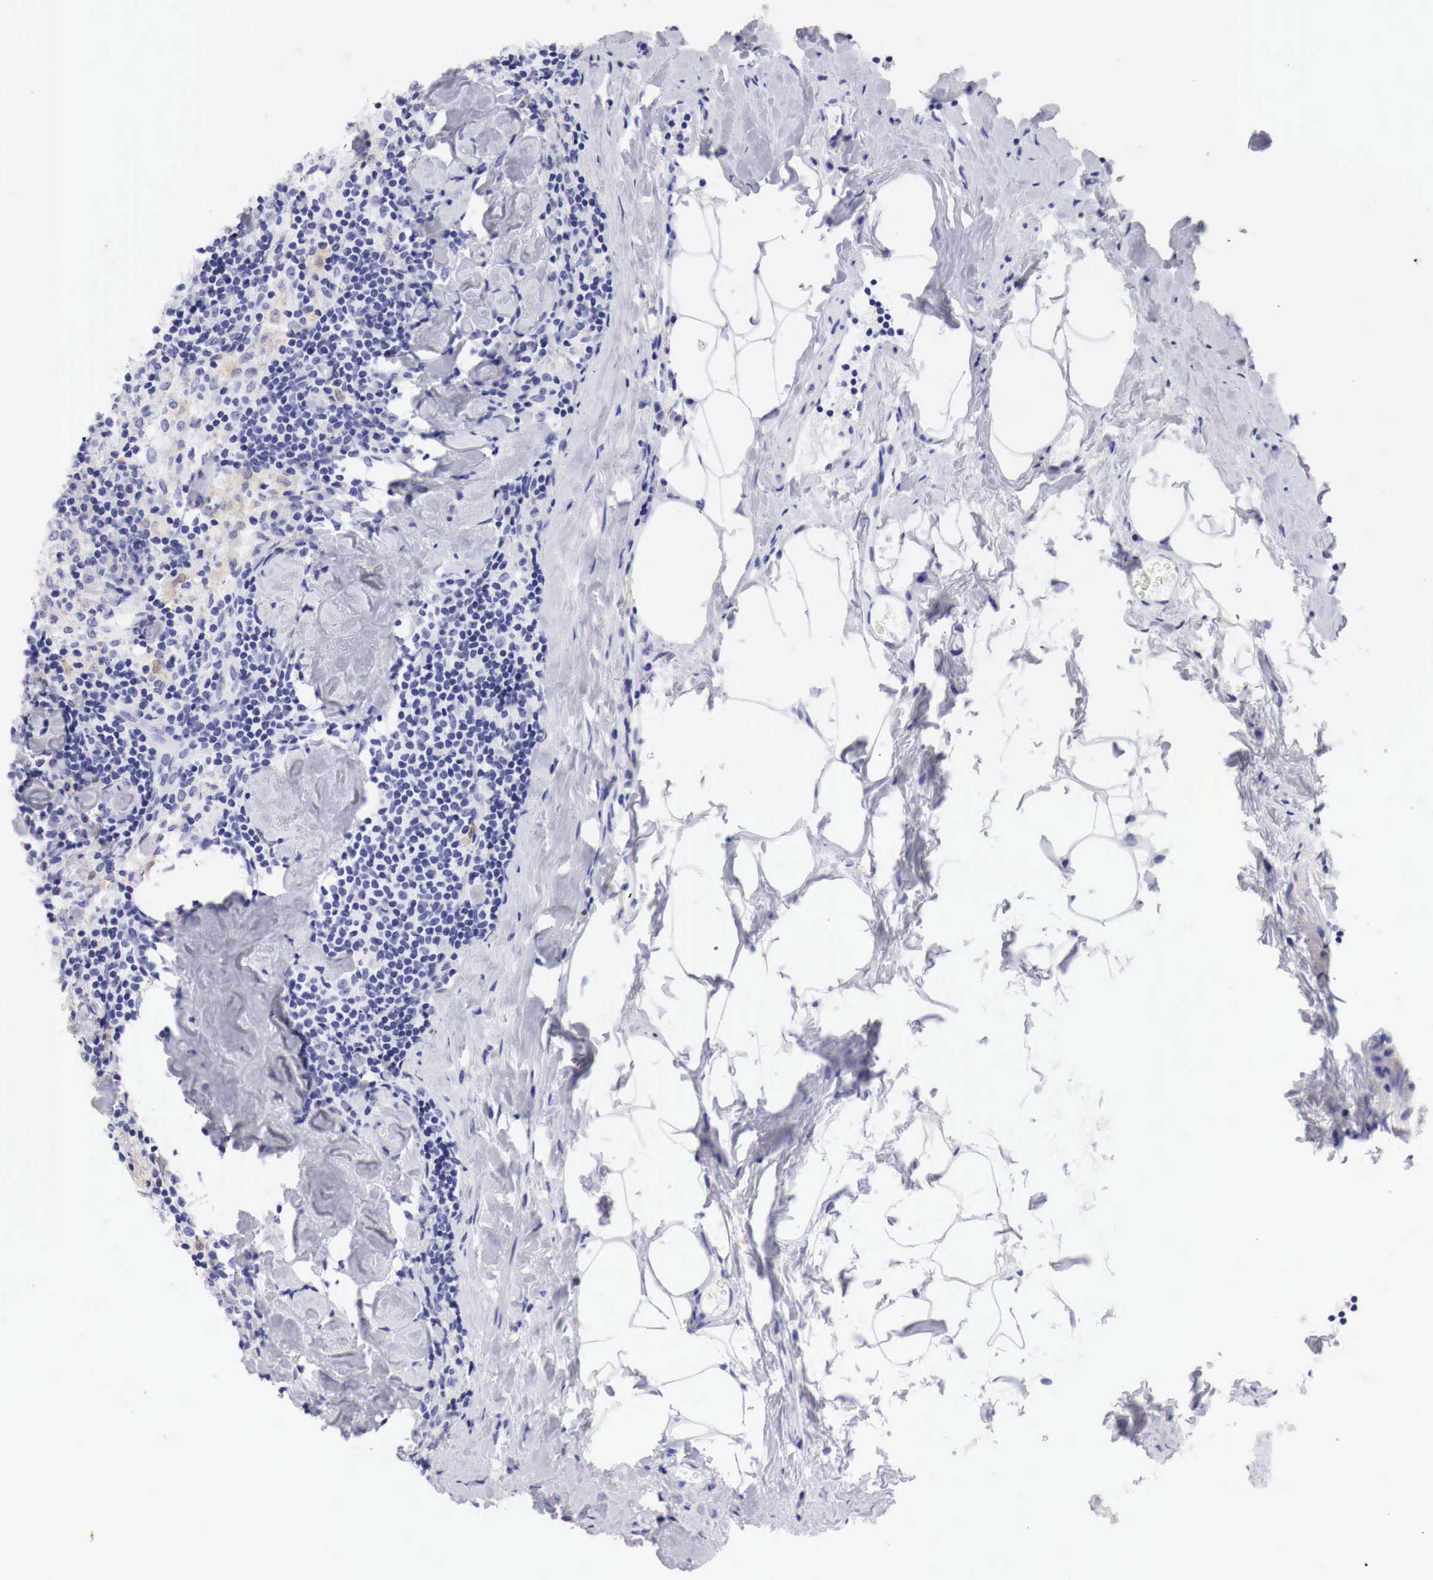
{"staining": {"intensity": "negative", "quantity": "none", "location": "none"}, "tissue": "lymph node", "cell_type": "Germinal center cells", "image_type": "normal", "snomed": [{"axis": "morphology", "description": "Normal tissue, NOS"}, {"axis": "topography", "description": "Lymph node"}], "caption": "Immunohistochemical staining of normal lymph node displays no significant staining in germinal center cells.", "gene": "CDKN2A", "patient": {"sex": "male", "age": 67}}